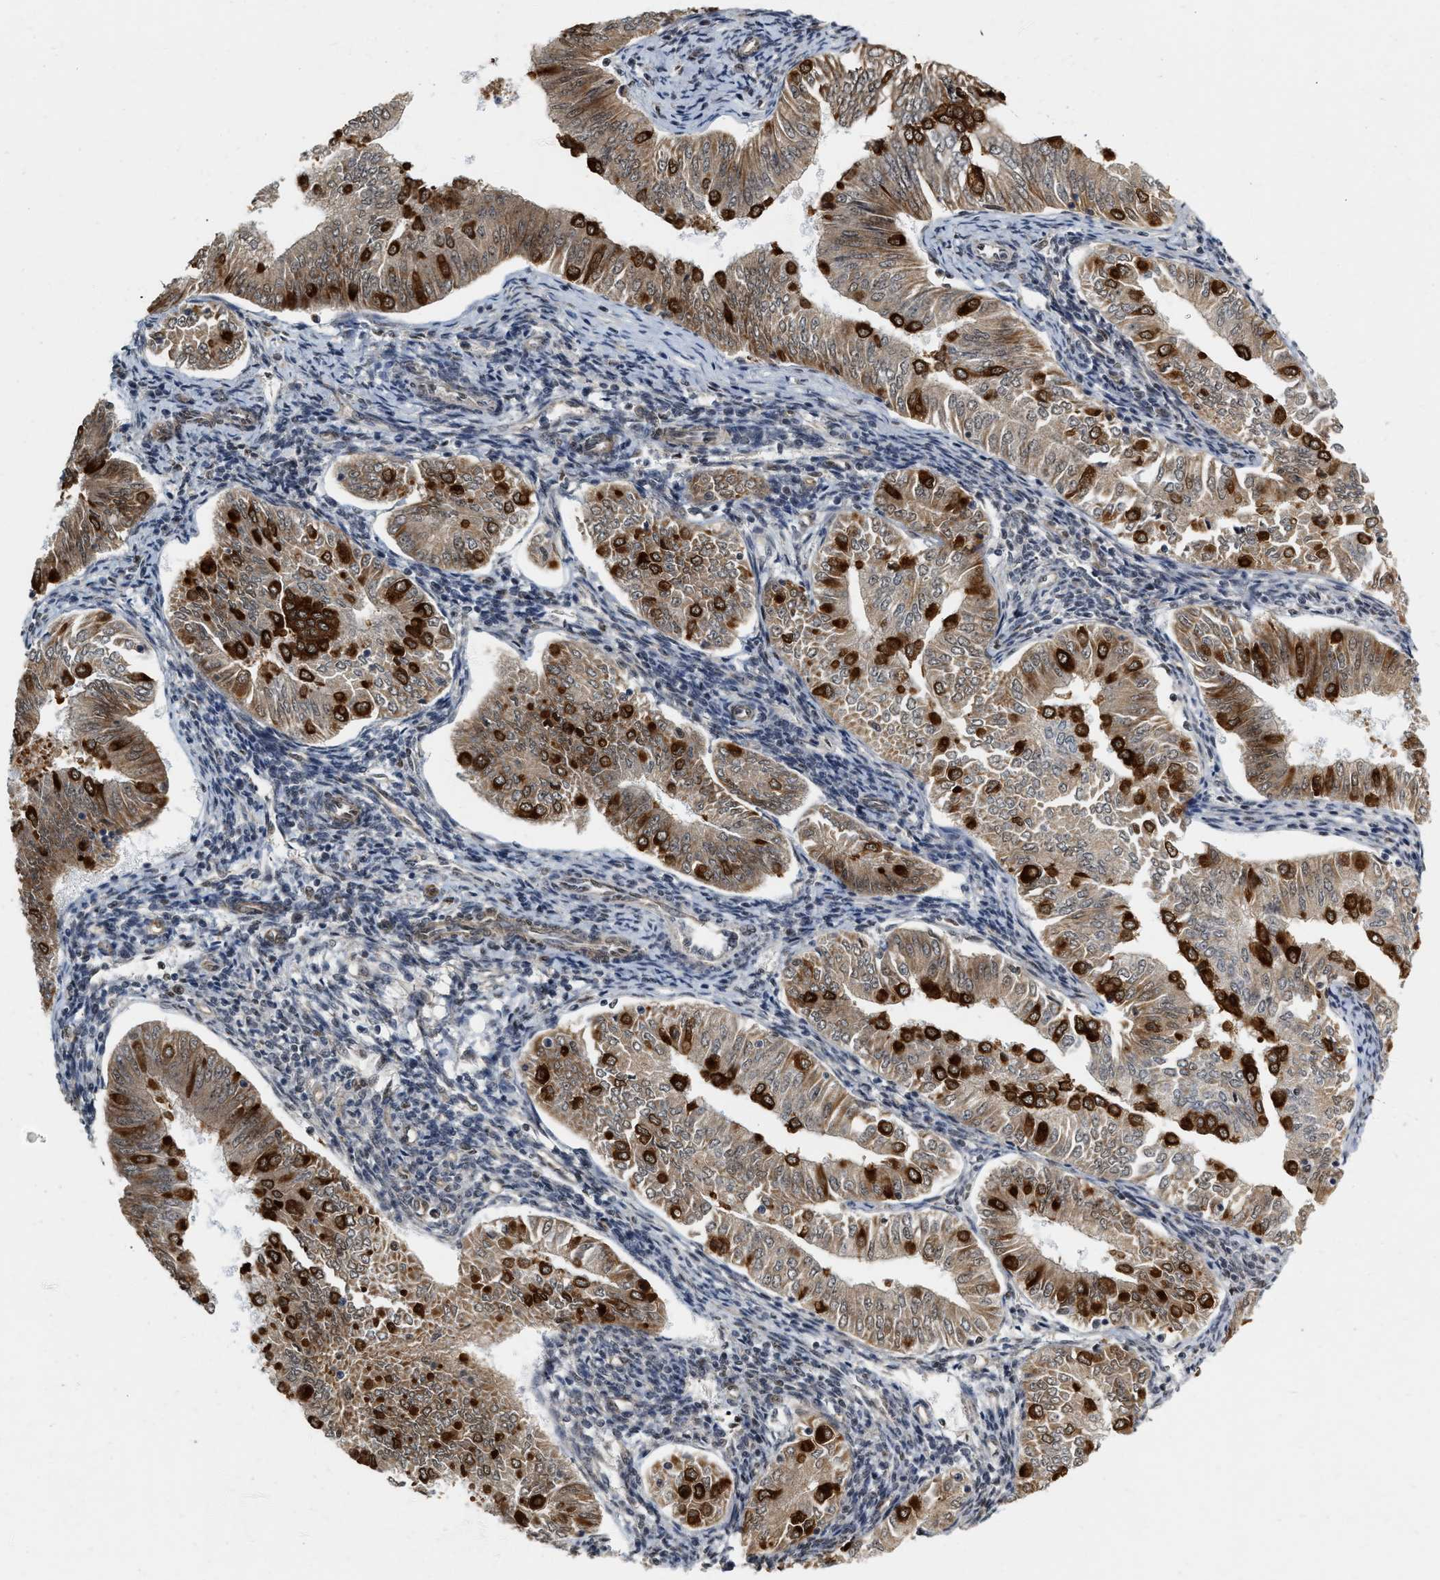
{"staining": {"intensity": "strong", "quantity": ">75%", "location": "cytoplasmic/membranous"}, "tissue": "endometrial cancer", "cell_type": "Tumor cells", "image_type": "cancer", "snomed": [{"axis": "morphology", "description": "Normal tissue, NOS"}, {"axis": "morphology", "description": "Adenocarcinoma, NOS"}, {"axis": "topography", "description": "Endometrium"}], "caption": "A brown stain highlights strong cytoplasmic/membranous expression of a protein in endometrial cancer tumor cells.", "gene": "RUVBL1", "patient": {"sex": "female", "age": 53}}